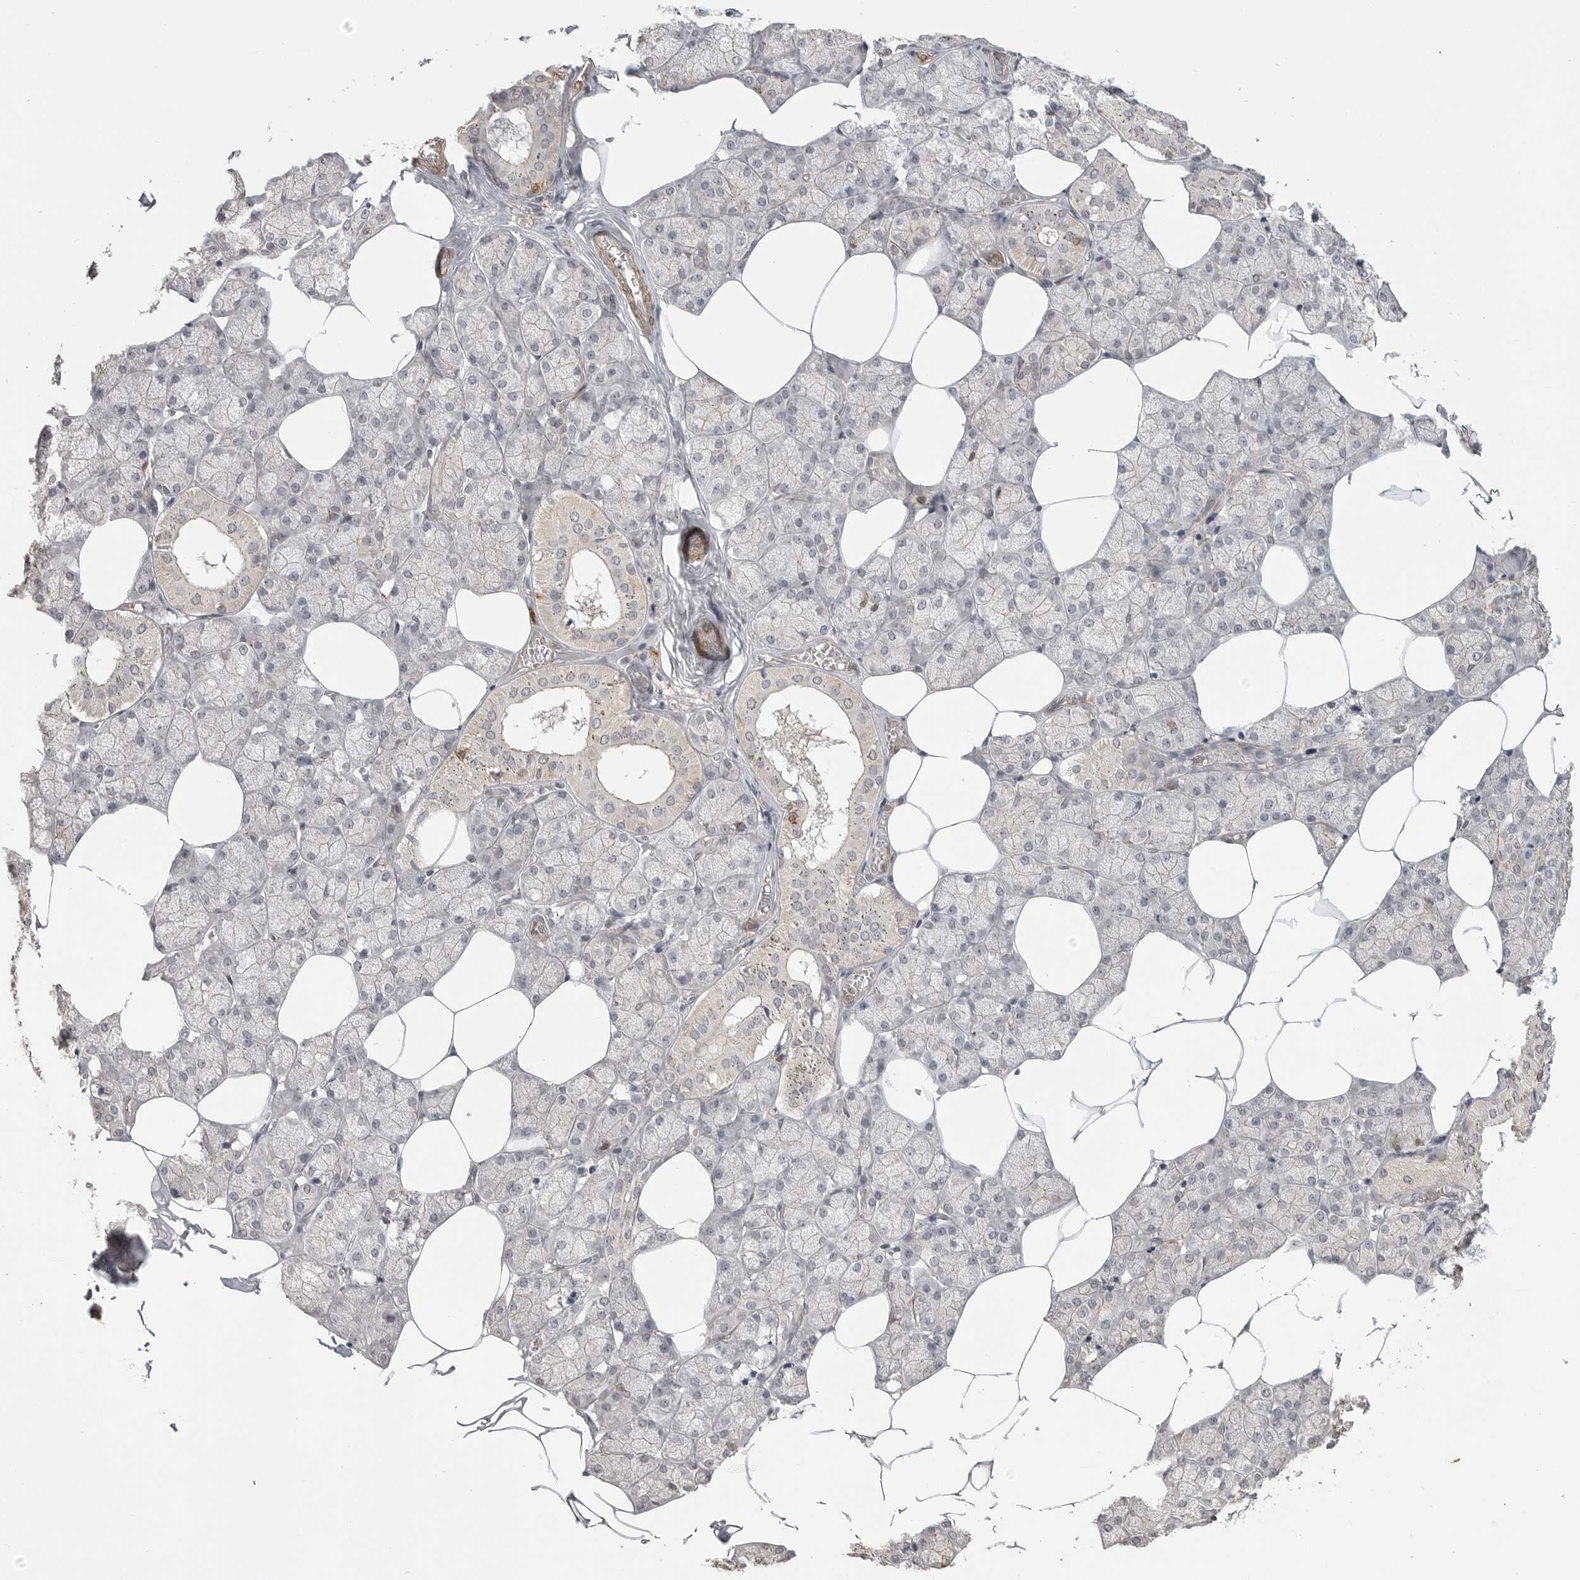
{"staining": {"intensity": "moderate", "quantity": "25%-75%", "location": "cytoplasmic/membranous"}, "tissue": "salivary gland", "cell_type": "Glandular cells", "image_type": "normal", "snomed": [{"axis": "morphology", "description": "Normal tissue, NOS"}, {"axis": "topography", "description": "Salivary gland"}], "caption": "Protein staining reveals moderate cytoplasmic/membranous expression in approximately 25%-75% of glandular cells in benign salivary gland.", "gene": "GPC2", "patient": {"sex": "male", "age": 62}}